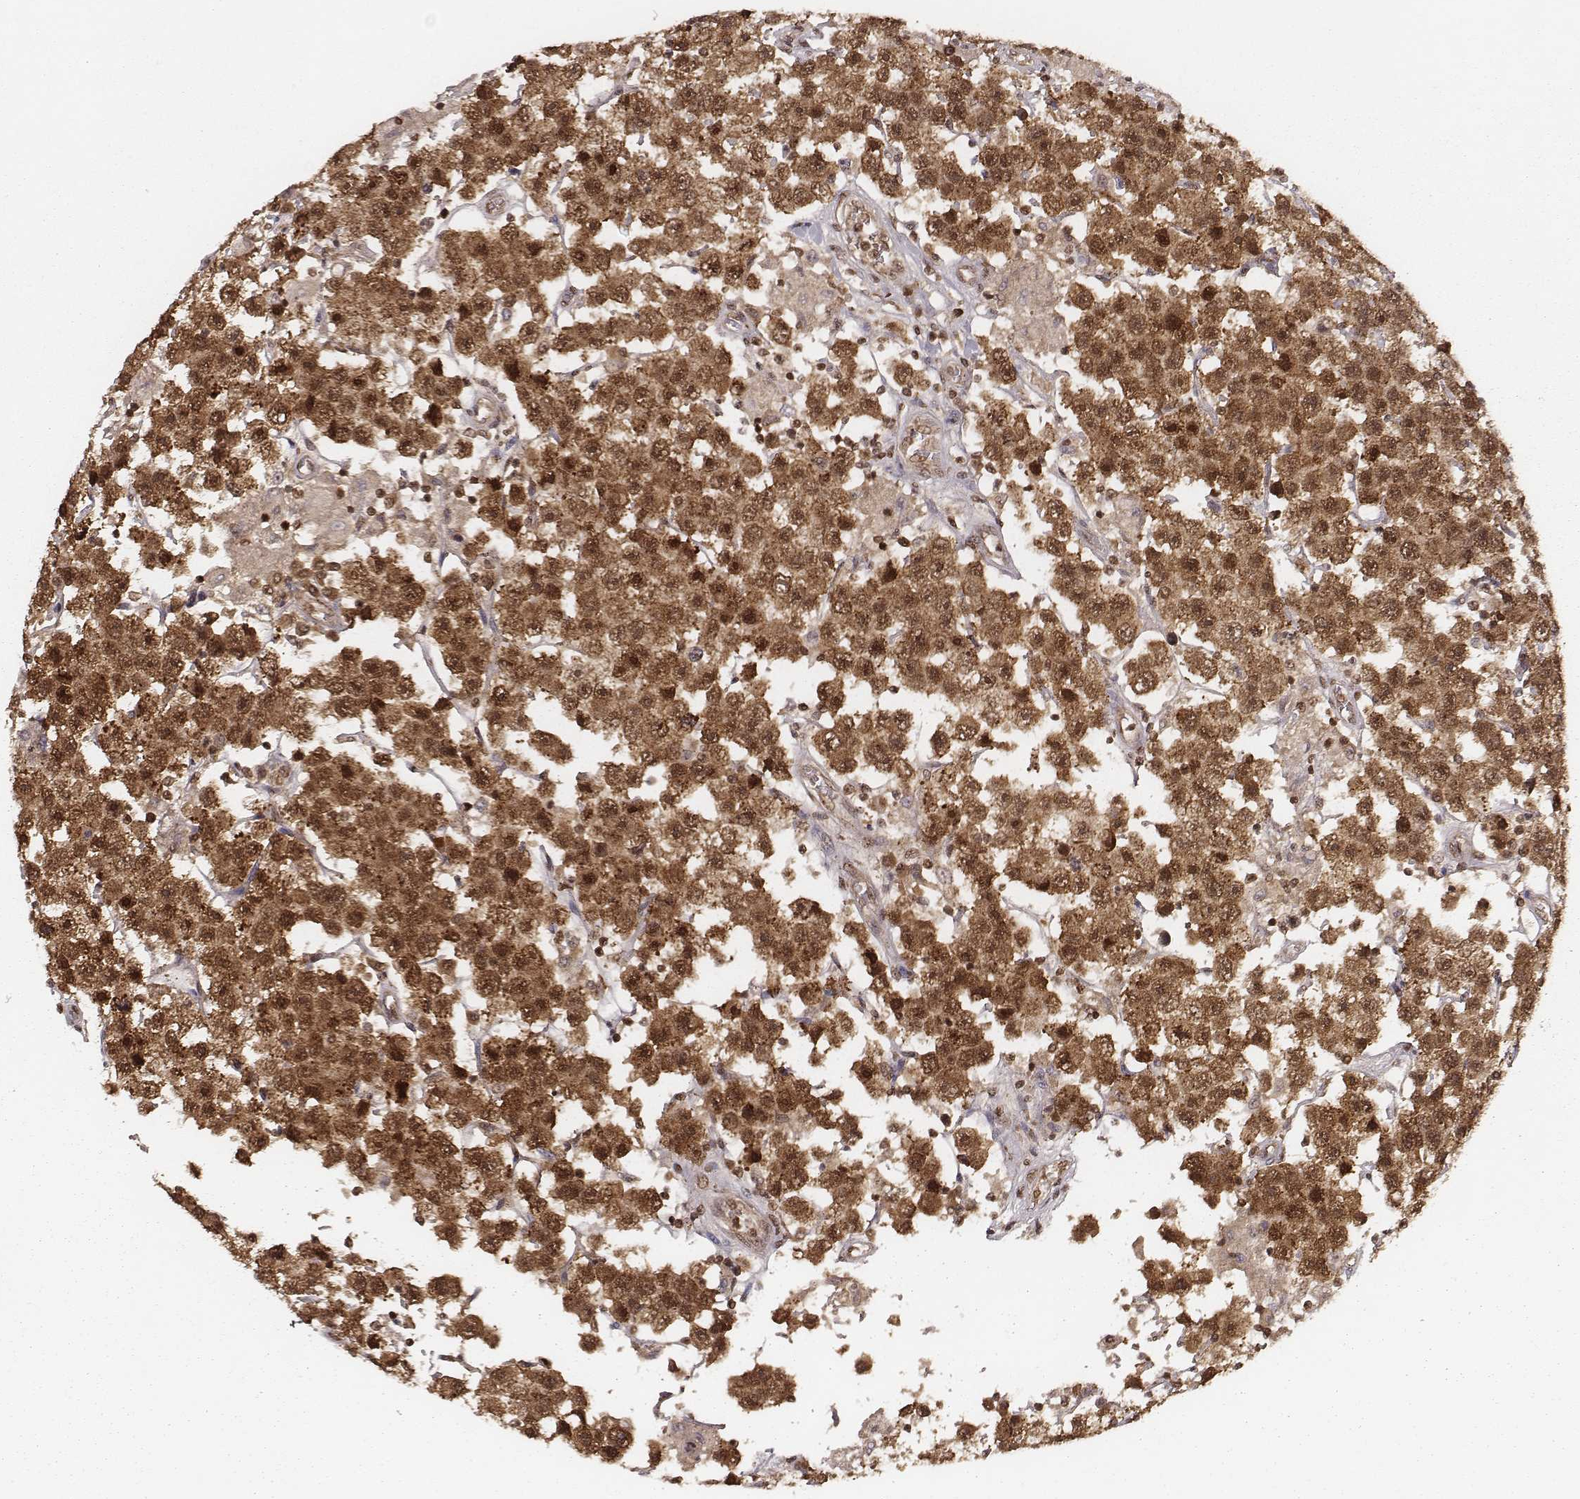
{"staining": {"intensity": "strong", "quantity": ">75%", "location": "cytoplasmic/membranous,nuclear"}, "tissue": "testis cancer", "cell_type": "Tumor cells", "image_type": "cancer", "snomed": [{"axis": "morphology", "description": "Seminoma, NOS"}, {"axis": "topography", "description": "Testis"}], "caption": "Testis cancer stained with DAB IHC demonstrates high levels of strong cytoplasmic/membranous and nuclear expression in about >75% of tumor cells. Using DAB (brown) and hematoxylin (blue) stains, captured at high magnification using brightfield microscopy.", "gene": "NFX1", "patient": {"sex": "male", "age": 45}}